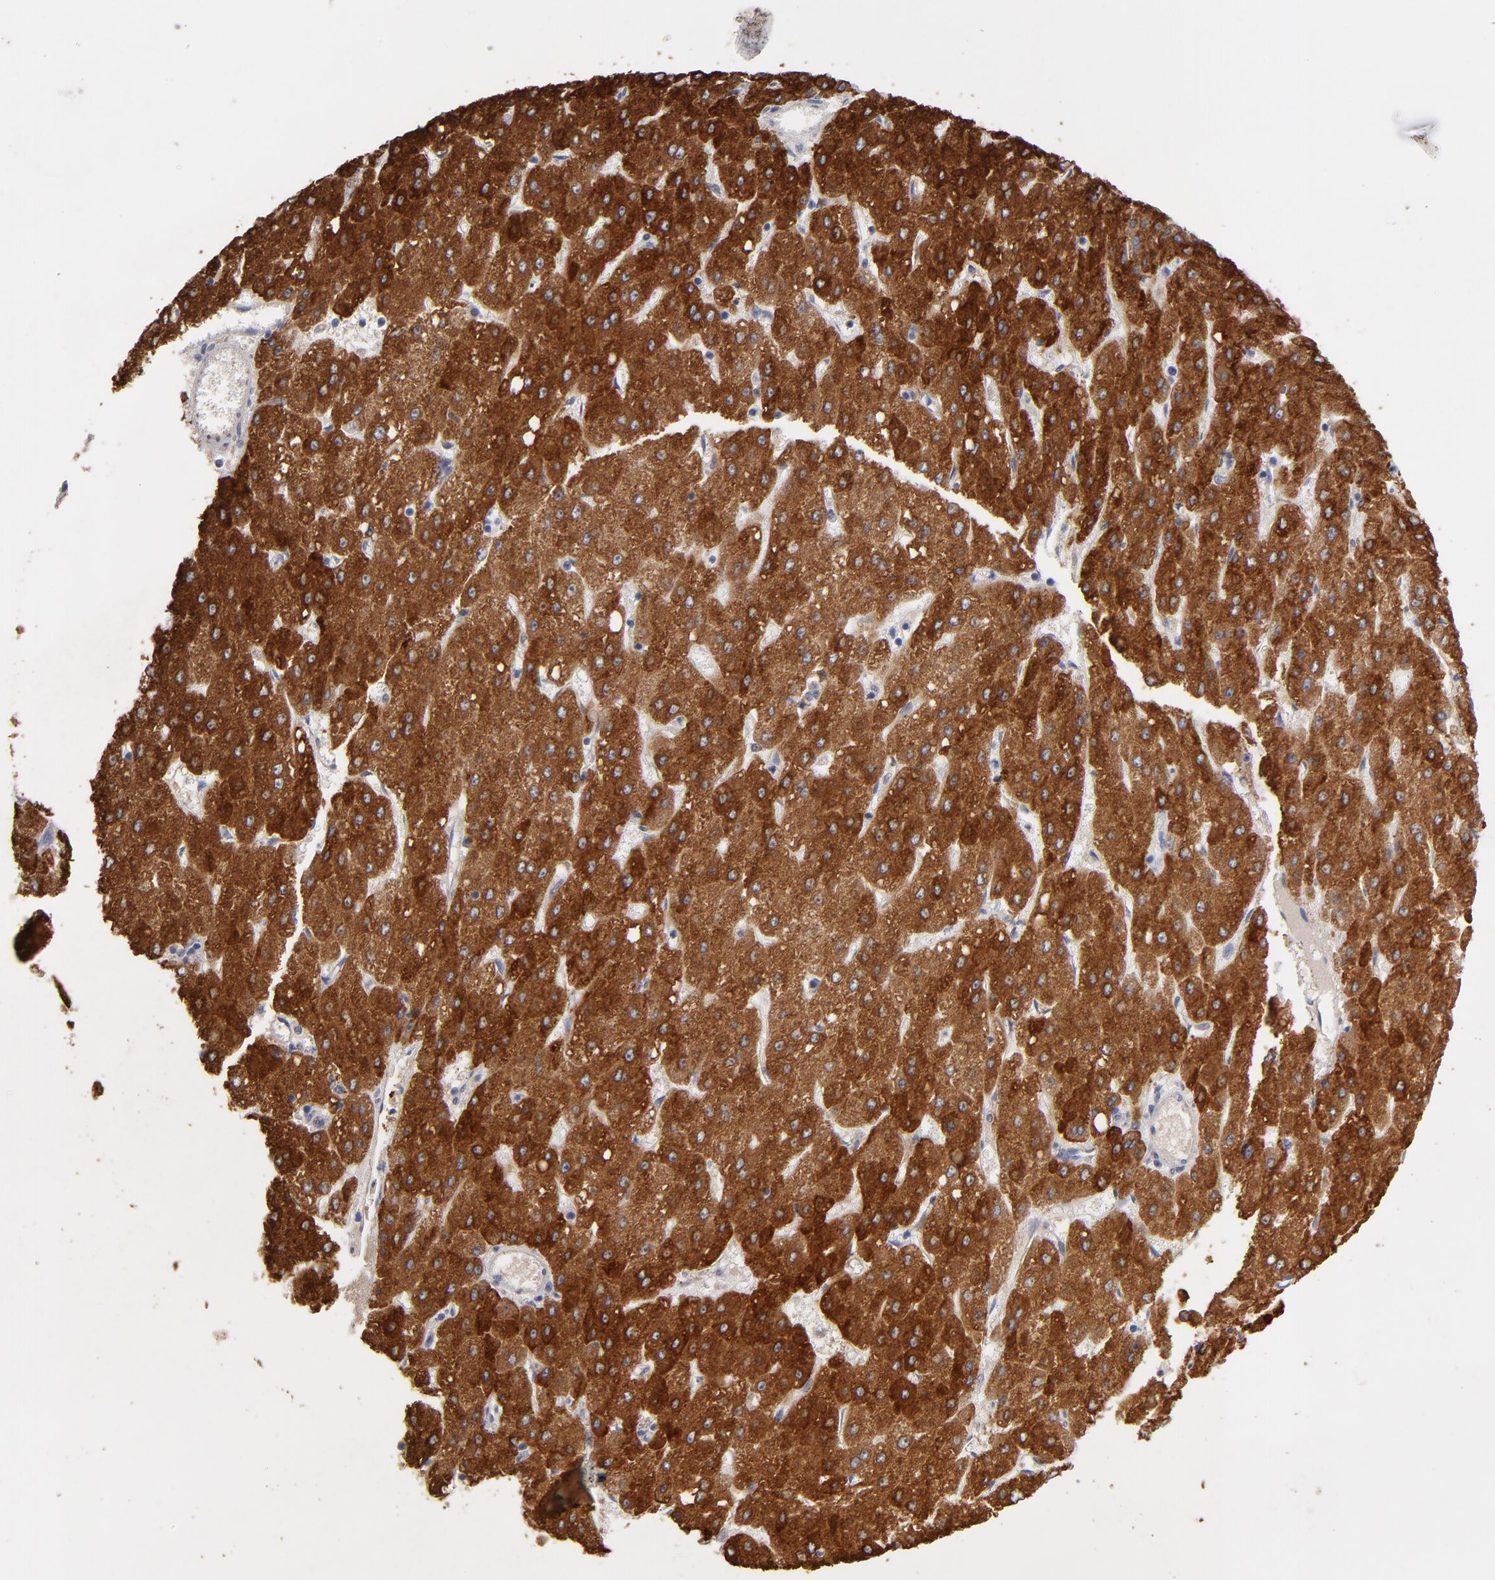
{"staining": {"intensity": "moderate", "quantity": ">75%", "location": "cytoplasmic/membranous"}, "tissue": "liver cancer", "cell_type": "Tumor cells", "image_type": "cancer", "snomed": [{"axis": "morphology", "description": "Carcinoma, Hepatocellular, NOS"}, {"axis": "topography", "description": "Liver"}], "caption": "Liver hepatocellular carcinoma stained with DAB (3,3'-diaminobenzidine) IHC shows medium levels of moderate cytoplasmic/membranous staining in approximately >75% of tumor cells.", "gene": "PGRMC1", "patient": {"sex": "female", "age": 52}}